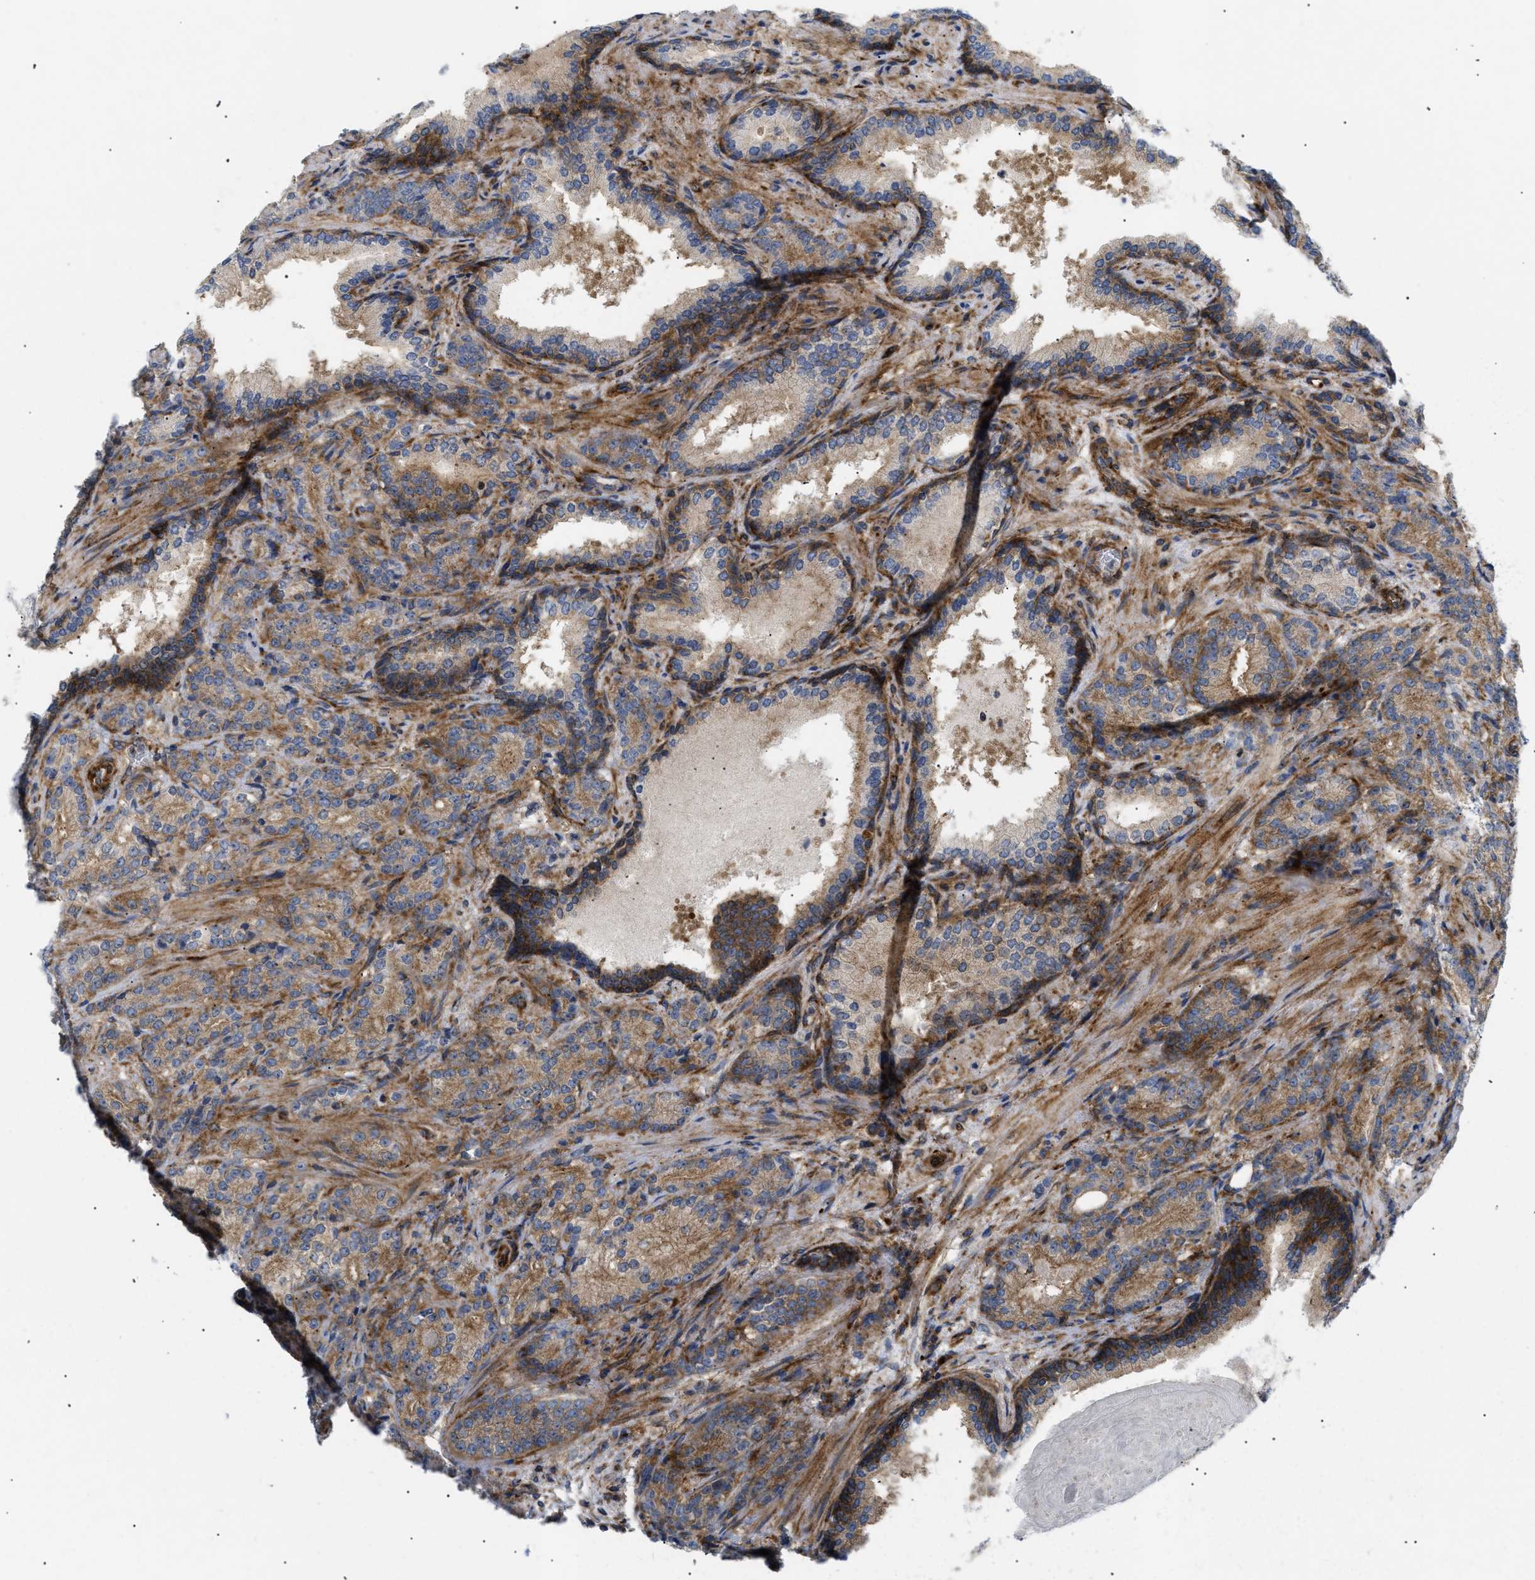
{"staining": {"intensity": "moderate", "quantity": ">75%", "location": "cytoplasmic/membranous"}, "tissue": "prostate cancer", "cell_type": "Tumor cells", "image_type": "cancer", "snomed": [{"axis": "morphology", "description": "Adenocarcinoma, High grade"}, {"axis": "topography", "description": "Prostate"}], "caption": "Immunohistochemical staining of human high-grade adenocarcinoma (prostate) displays medium levels of moderate cytoplasmic/membranous protein expression in about >75% of tumor cells.", "gene": "DCTN4", "patient": {"sex": "male", "age": 61}}